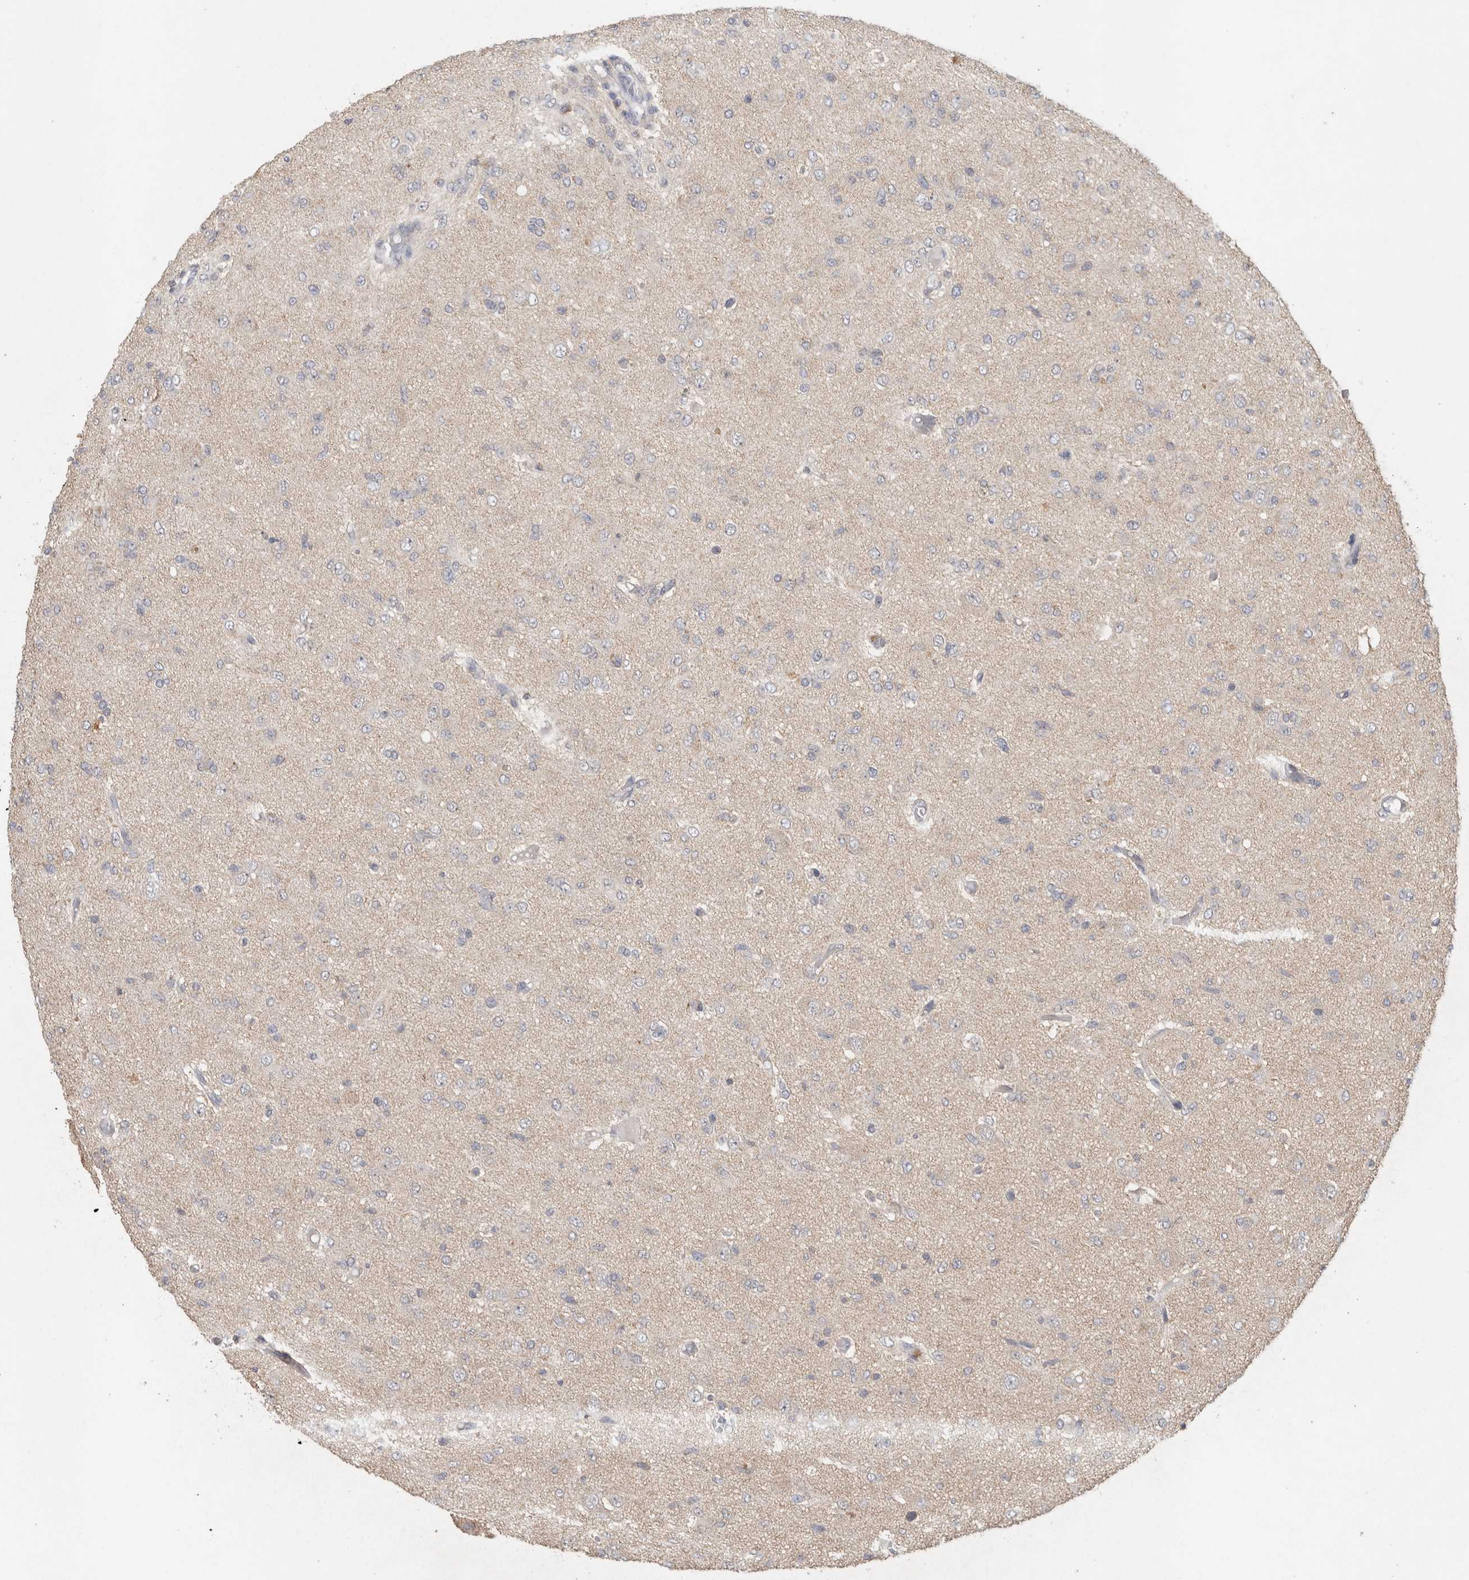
{"staining": {"intensity": "negative", "quantity": "none", "location": "none"}, "tissue": "glioma", "cell_type": "Tumor cells", "image_type": "cancer", "snomed": [{"axis": "morphology", "description": "Glioma, malignant, High grade"}, {"axis": "topography", "description": "Brain"}], "caption": "High power microscopy photomicrograph of an IHC photomicrograph of high-grade glioma (malignant), revealing no significant staining in tumor cells. (DAB IHC with hematoxylin counter stain).", "gene": "RAB14", "patient": {"sex": "female", "age": 59}}